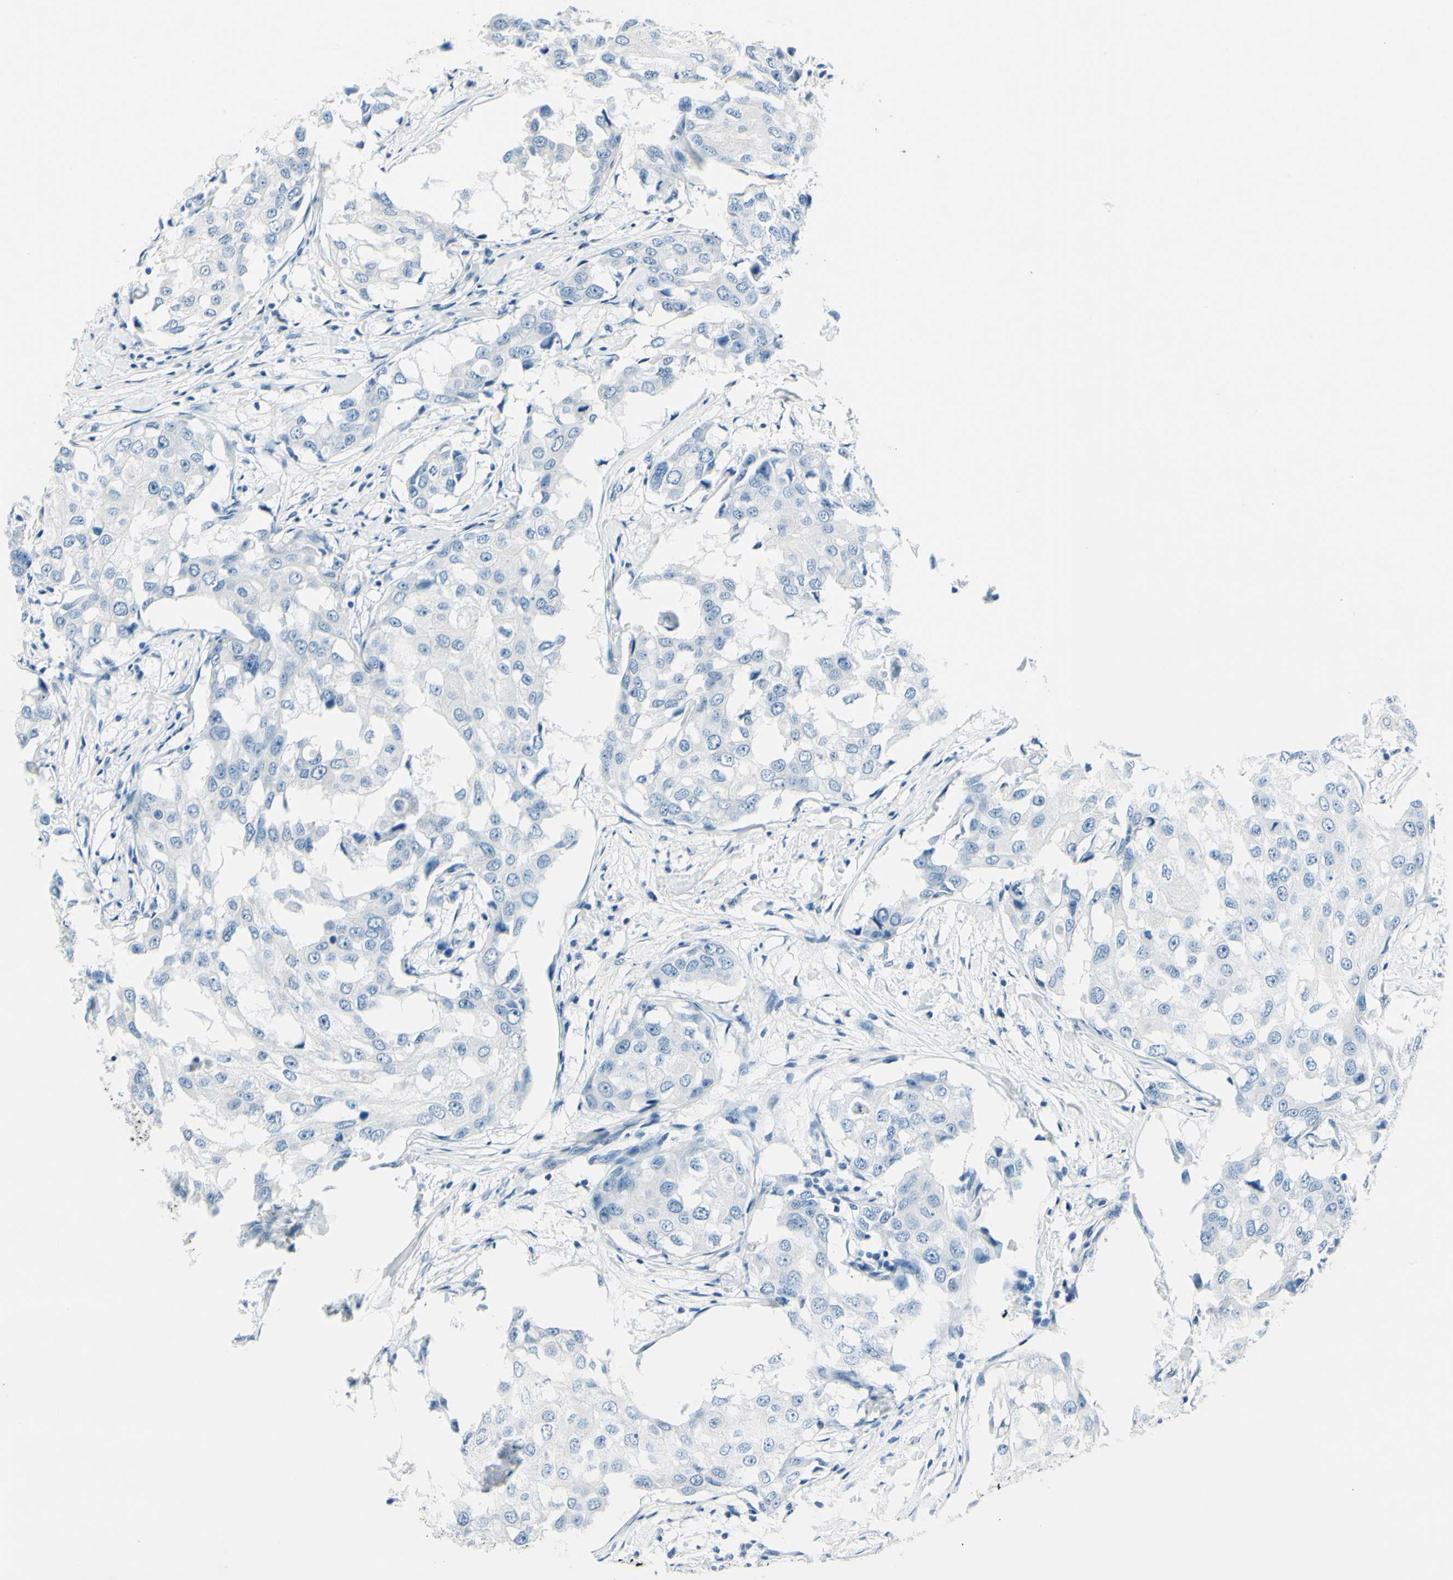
{"staining": {"intensity": "negative", "quantity": "none", "location": "none"}, "tissue": "breast cancer", "cell_type": "Tumor cells", "image_type": "cancer", "snomed": [{"axis": "morphology", "description": "Duct carcinoma"}, {"axis": "topography", "description": "Breast"}], "caption": "High power microscopy image of an immunohistochemistry photomicrograph of breast cancer, revealing no significant expression in tumor cells.", "gene": "CDH15", "patient": {"sex": "female", "age": 27}}